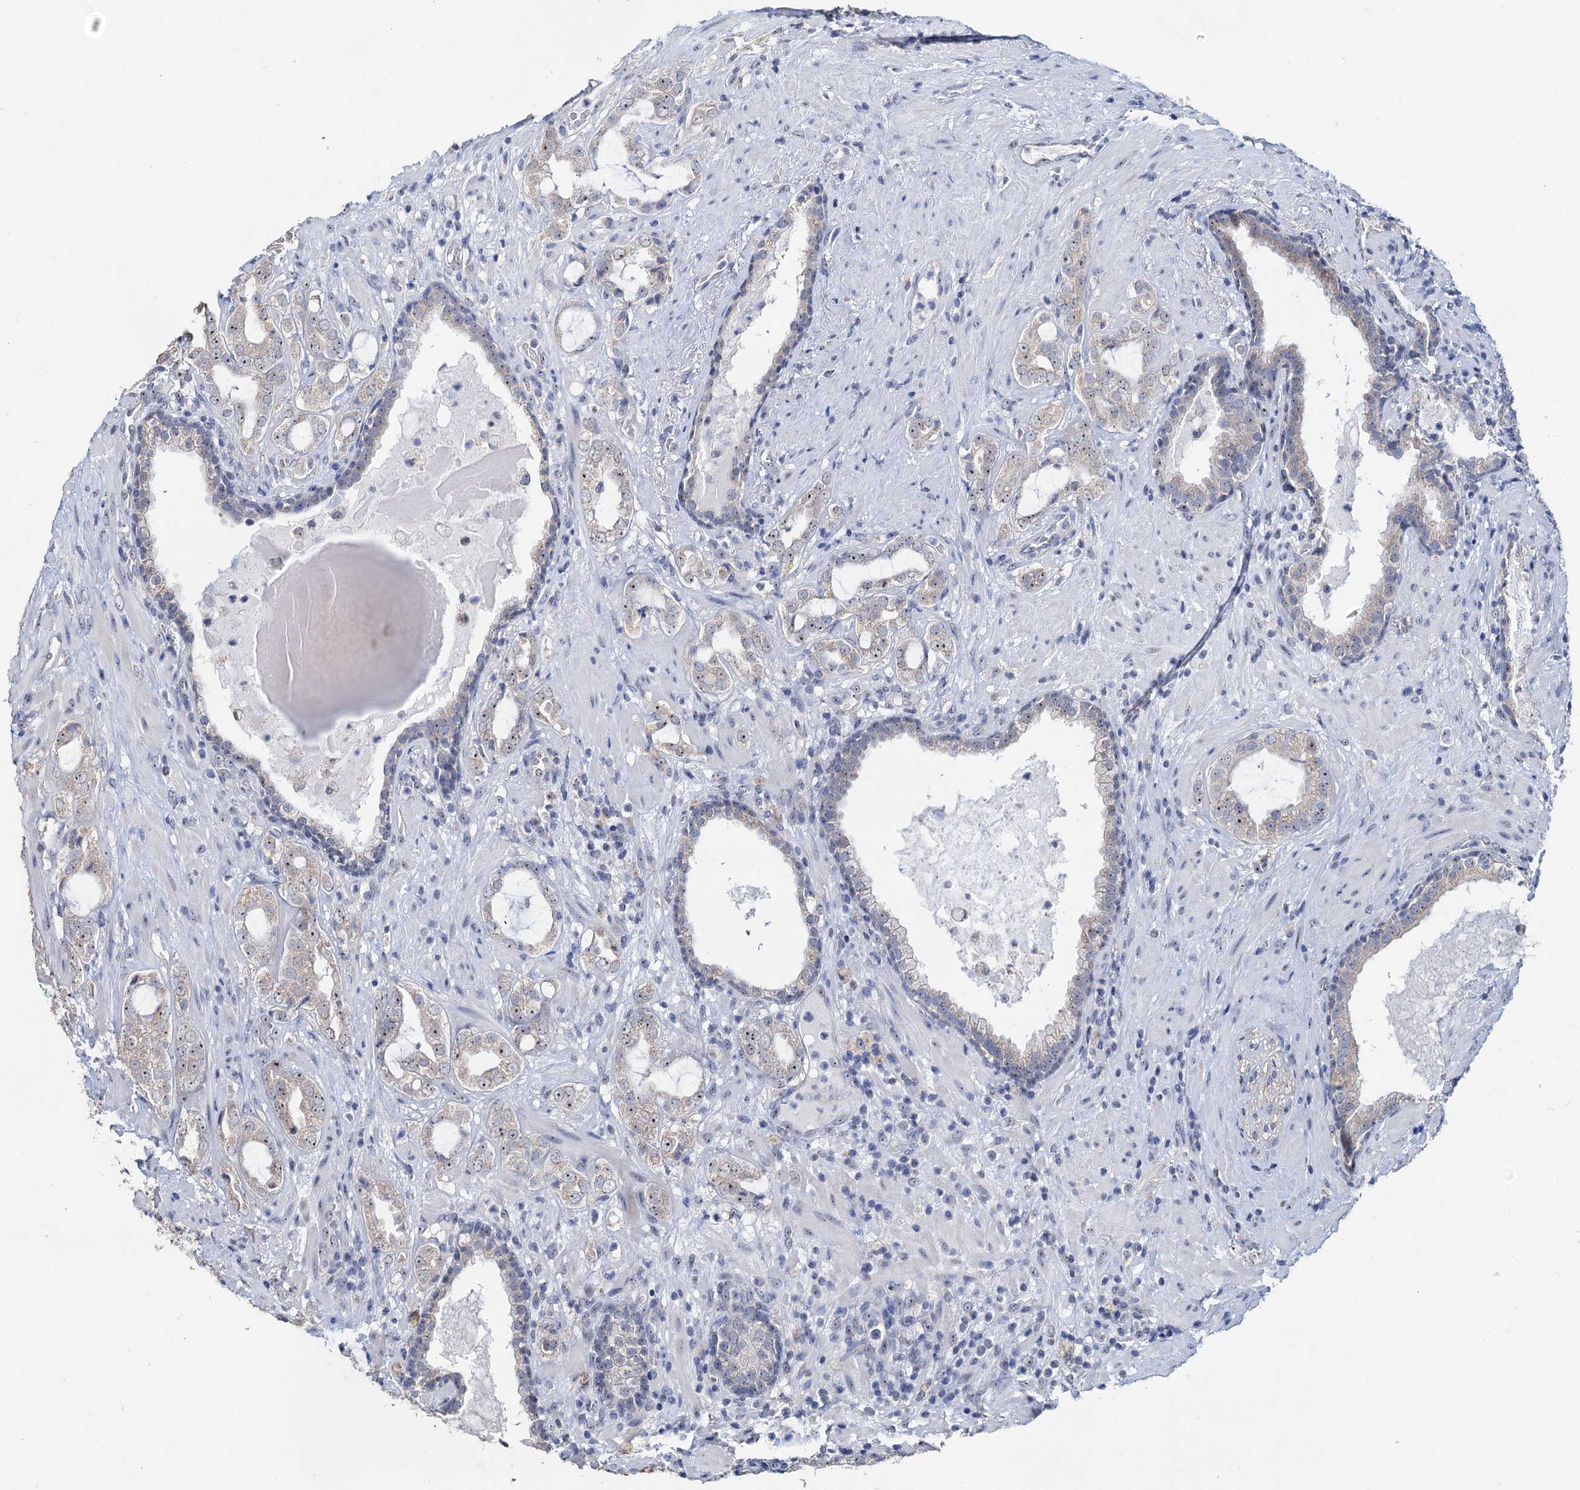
{"staining": {"intensity": "weak", "quantity": "<25%", "location": "nuclear"}, "tissue": "prostate cancer", "cell_type": "Tumor cells", "image_type": "cancer", "snomed": [{"axis": "morphology", "description": "Adenocarcinoma, High grade"}, {"axis": "topography", "description": "Prostate"}], "caption": "DAB immunohistochemical staining of human prostate high-grade adenocarcinoma reveals no significant positivity in tumor cells.", "gene": "C2CD3", "patient": {"sex": "male", "age": 64}}